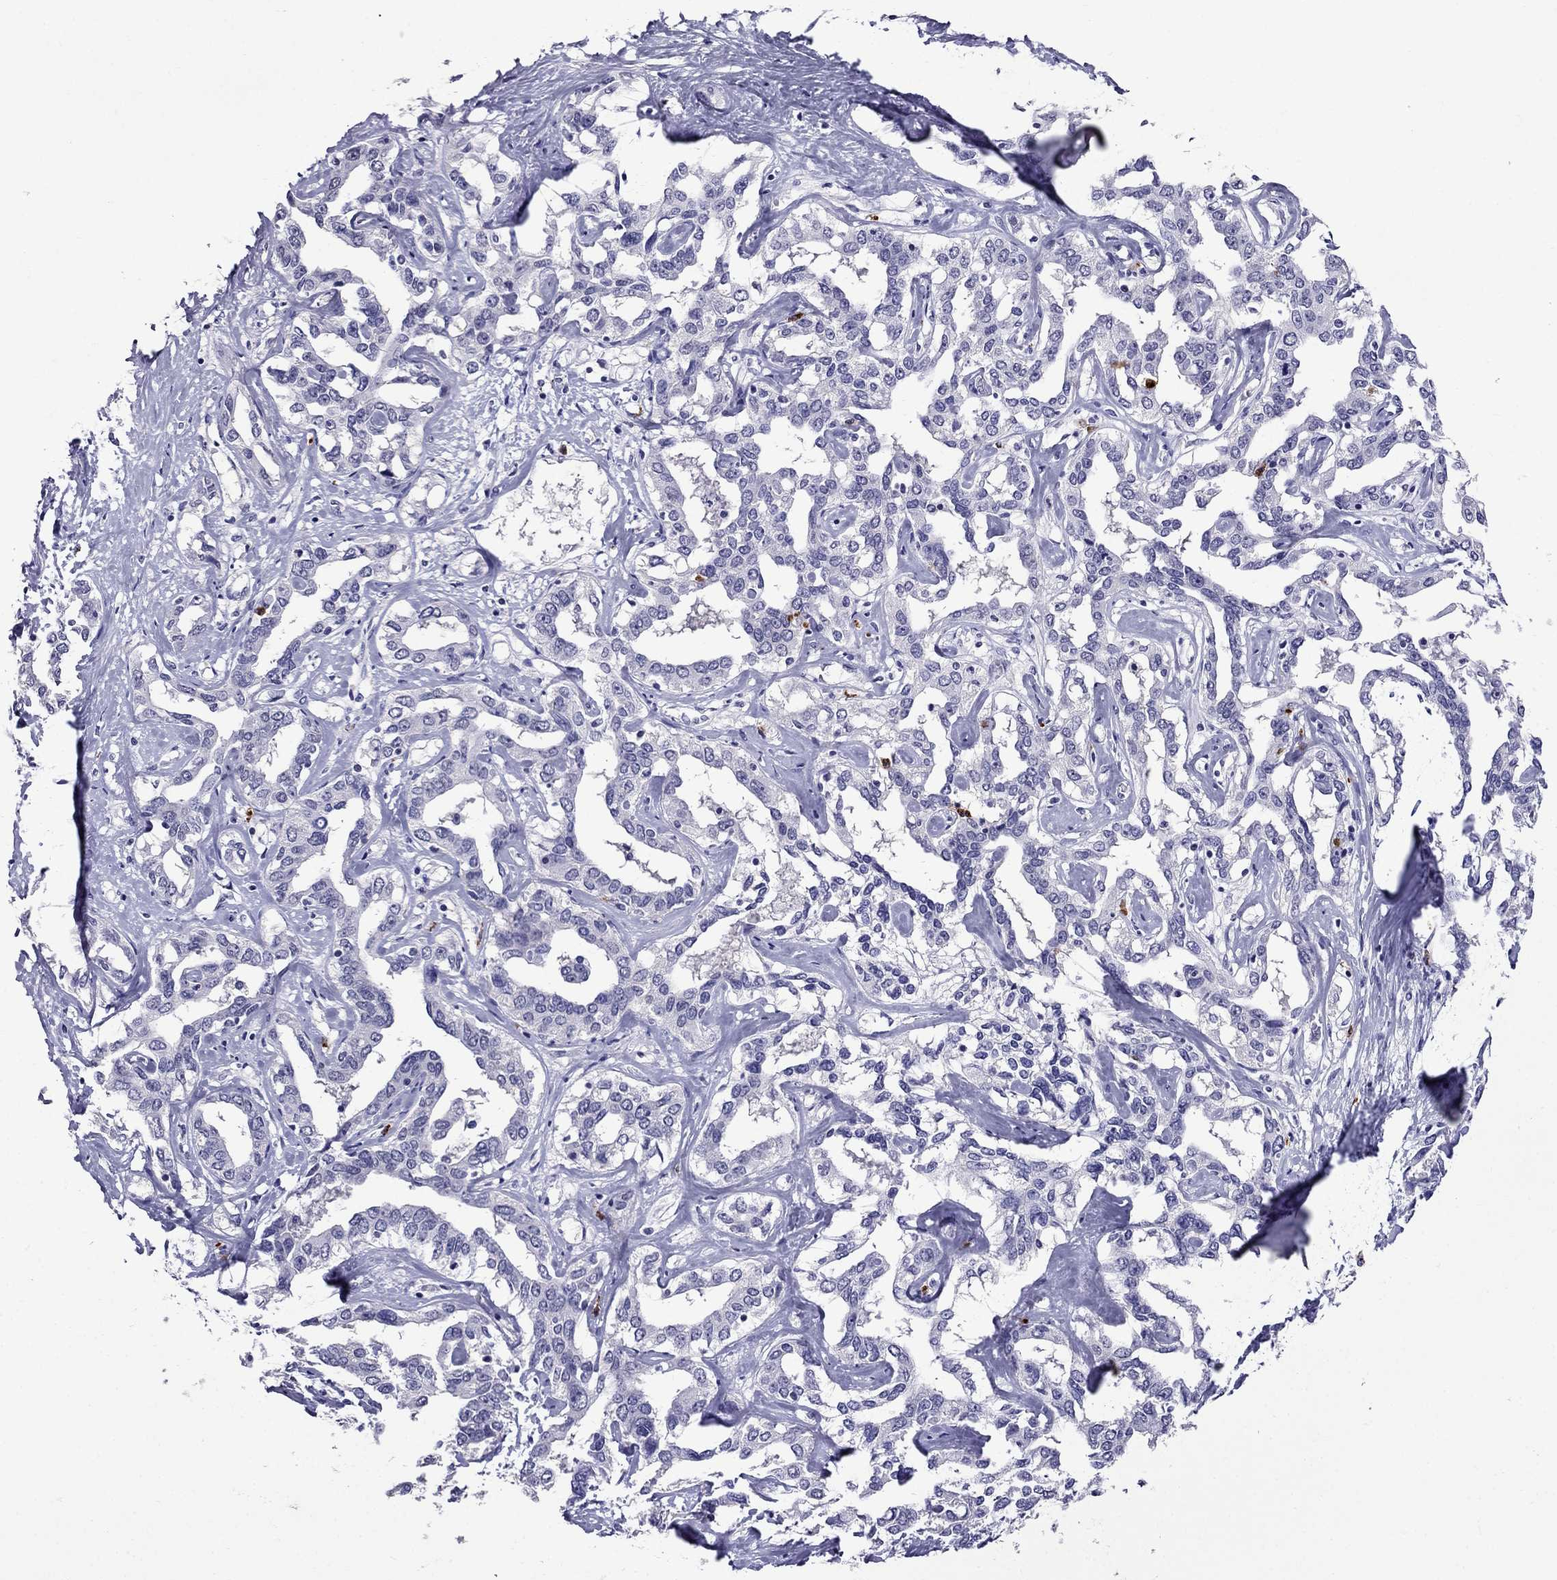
{"staining": {"intensity": "negative", "quantity": "none", "location": "none"}, "tissue": "liver cancer", "cell_type": "Tumor cells", "image_type": "cancer", "snomed": [{"axis": "morphology", "description": "Cholangiocarcinoma"}, {"axis": "topography", "description": "Liver"}], "caption": "High power microscopy photomicrograph of an immunohistochemistry (IHC) photomicrograph of cholangiocarcinoma (liver), revealing no significant expression in tumor cells.", "gene": "OLFM4", "patient": {"sex": "male", "age": 59}}